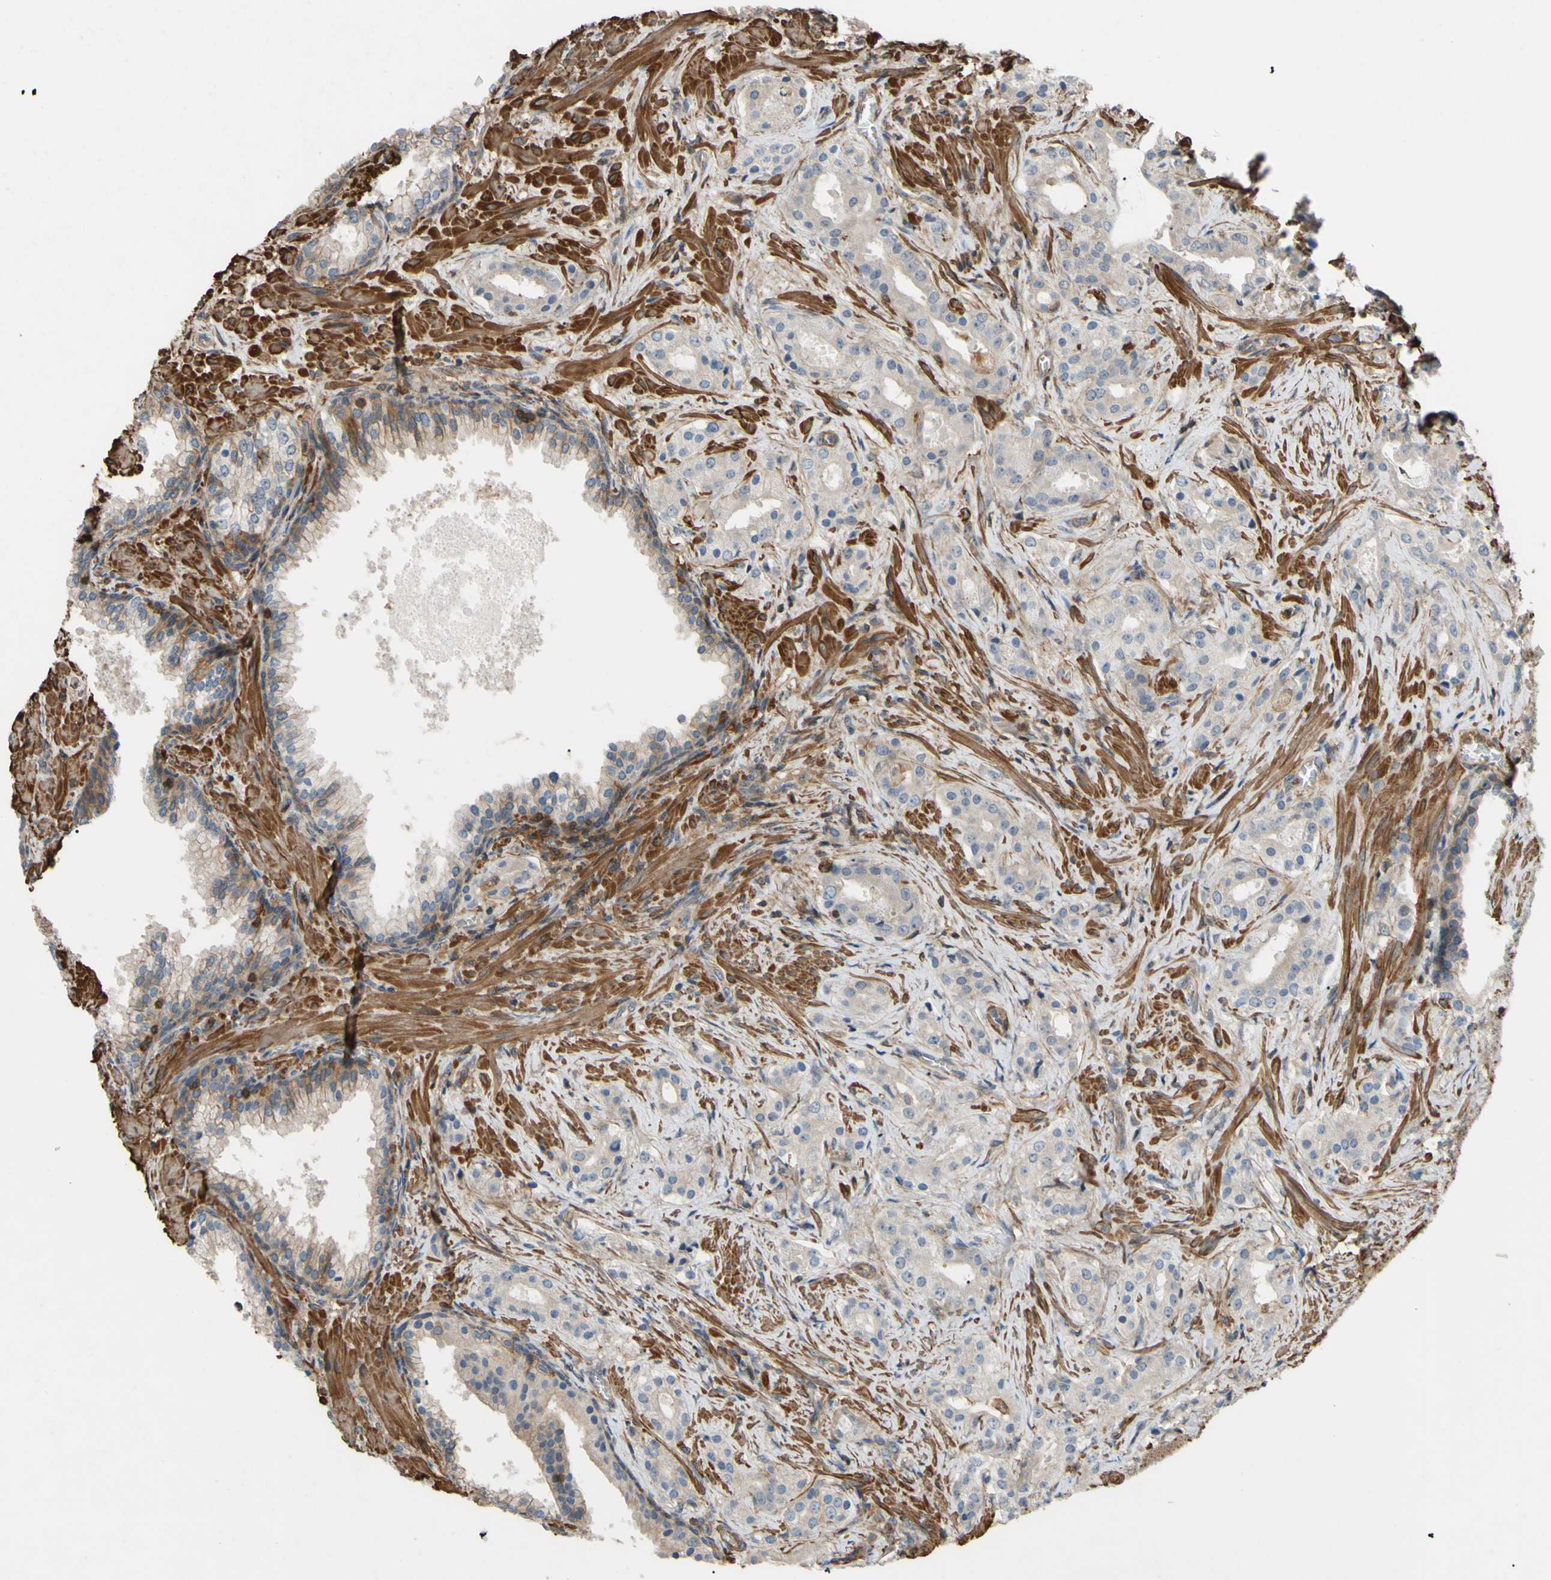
{"staining": {"intensity": "weak", "quantity": "<25%", "location": "cytoplasmic/membranous"}, "tissue": "prostate cancer", "cell_type": "Tumor cells", "image_type": "cancer", "snomed": [{"axis": "morphology", "description": "Adenocarcinoma, Low grade"}, {"axis": "topography", "description": "Prostate"}], "caption": "A photomicrograph of prostate cancer stained for a protein demonstrates no brown staining in tumor cells.", "gene": "ADD3", "patient": {"sex": "male", "age": 59}}